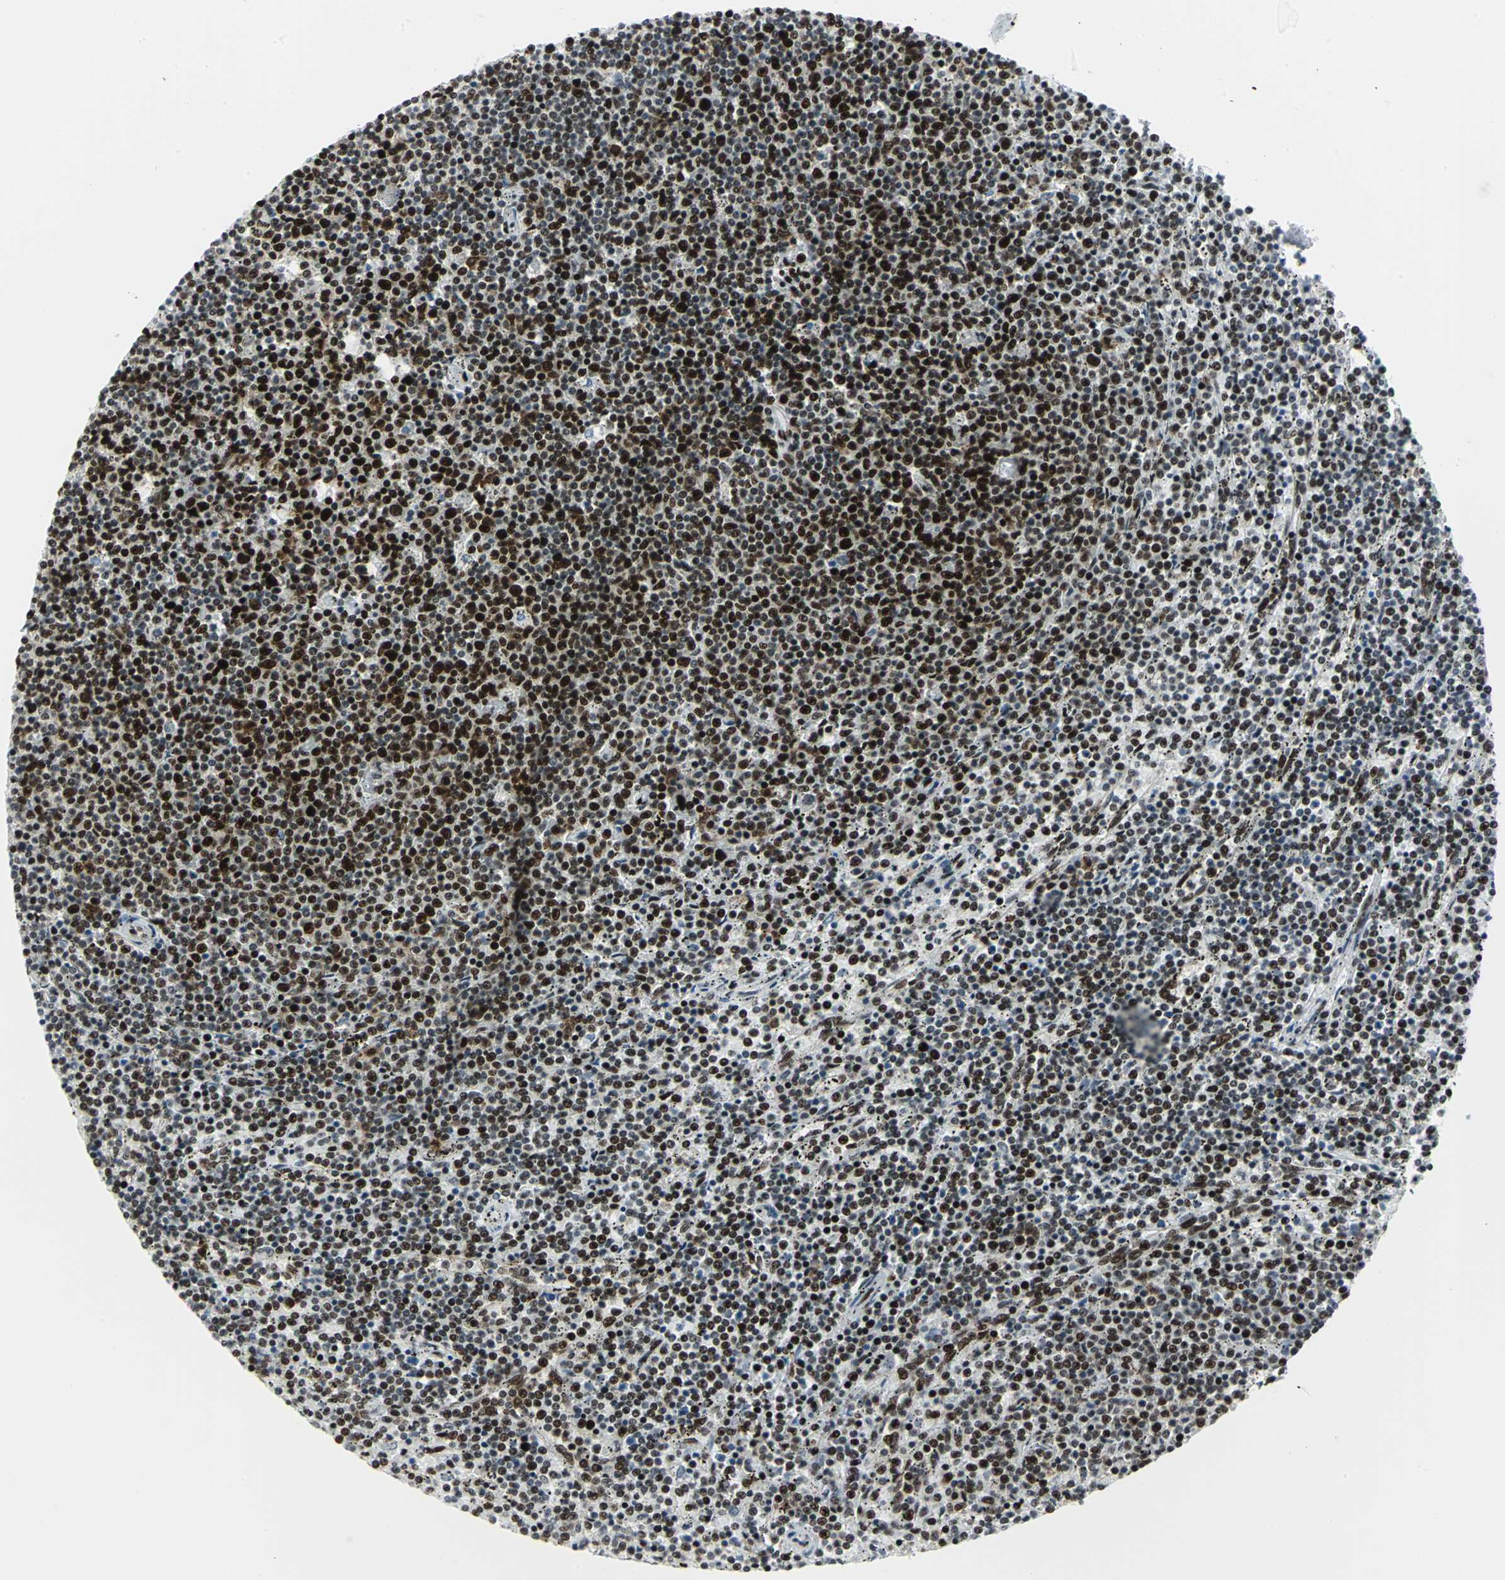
{"staining": {"intensity": "strong", "quantity": ">75%", "location": "nuclear"}, "tissue": "lymphoma", "cell_type": "Tumor cells", "image_type": "cancer", "snomed": [{"axis": "morphology", "description": "Malignant lymphoma, non-Hodgkin's type, Low grade"}, {"axis": "topography", "description": "Spleen"}], "caption": "Brown immunohistochemical staining in lymphoma demonstrates strong nuclear expression in approximately >75% of tumor cells. Nuclei are stained in blue.", "gene": "SMARCA4", "patient": {"sex": "female", "age": 50}}